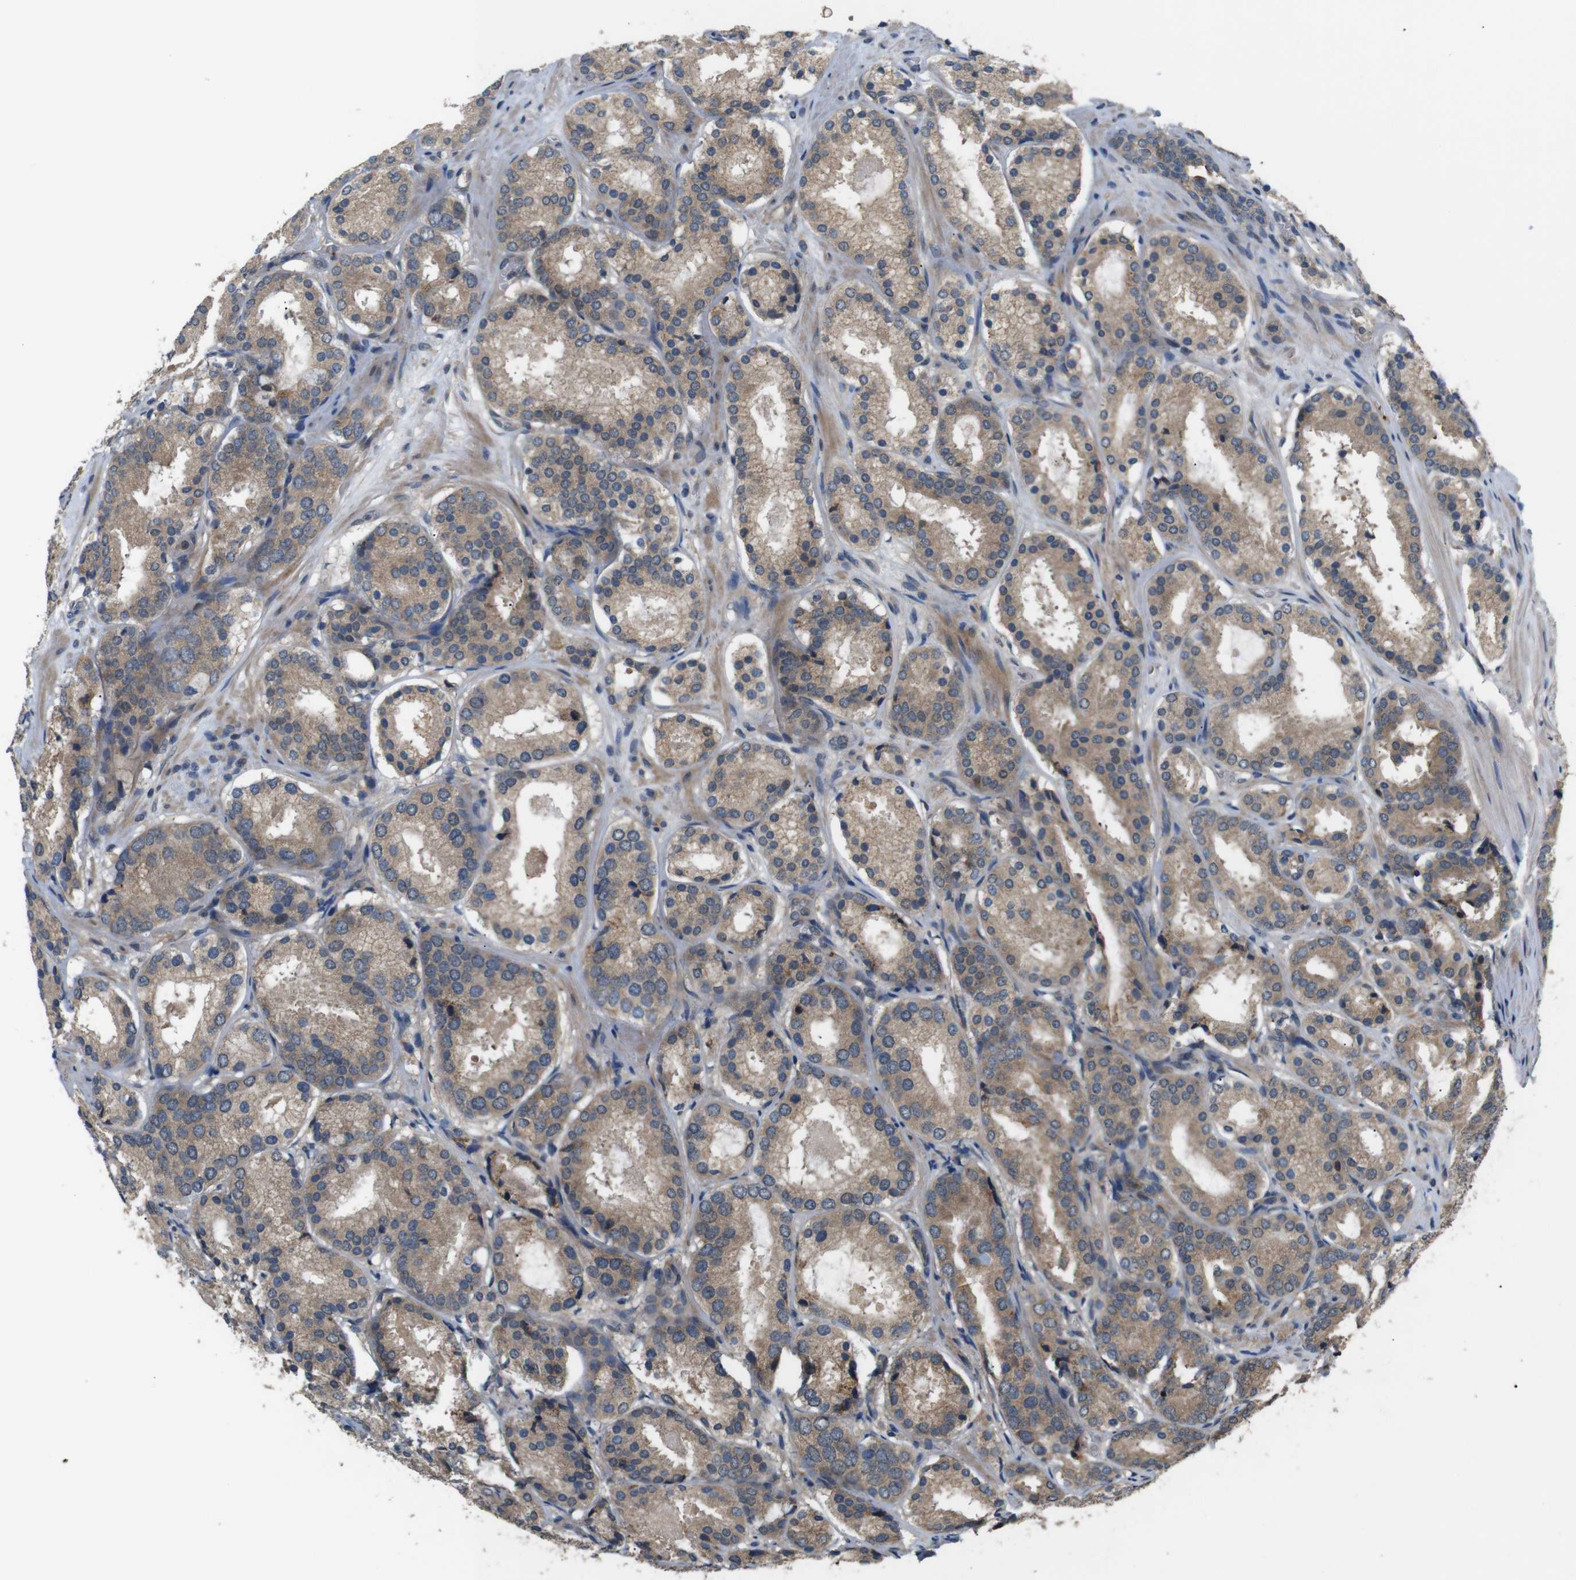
{"staining": {"intensity": "moderate", "quantity": ">75%", "location": "cytoplasmic/membranous"}, "tissue": "prostate cancer", "cell_type": "Tumor cells", "image_type": "cancer", "snomed": [{"axis": "morphology", "description": "Adenocarcinoma, Low grade"}, {"axis": "topography", "description": "Prostate"}], "caption": "Immunohistochemistry photomicrograph of human prostate cancer (low-grade adenocarcinoma) stained for a protein (brown), which demonstrates medium levels of moderate cytoplasmic/membranous staining in about >75% of tumor cells.", "gene": "EPHB2", "patient": {"sex": "male", "age": 69}}